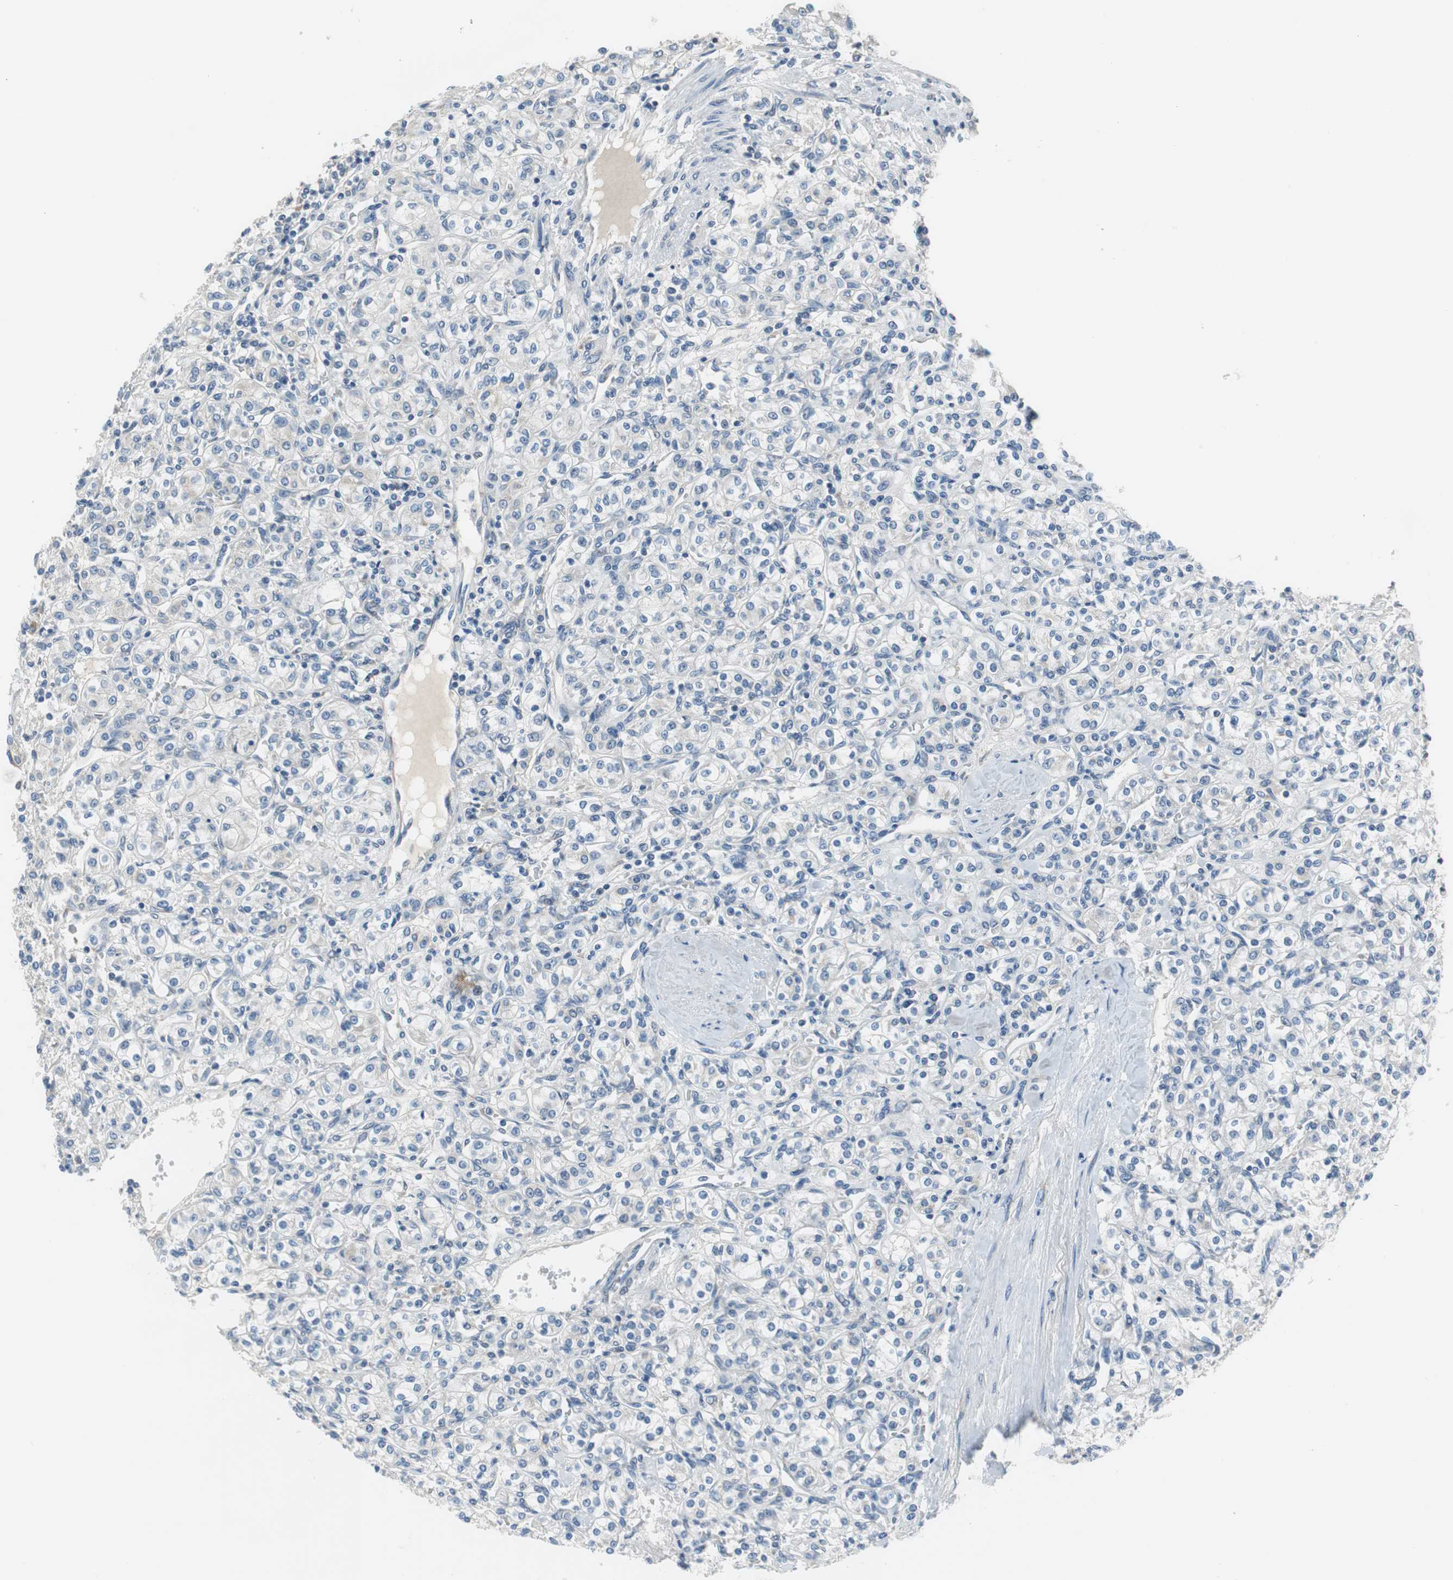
{"staining": {"intensity": "negative", "quantity": "none", "location": "none"}, "tissue": "renal cancer", "cell_type": "Tumor cells", "image_type": "cancer", "snomed": [{"axis": "morphology", "description": "Adenocarcinoma, NOS"}, {"axis": "topography", "description": "Kidney"}], "caption": "DAB immunohistochemical staining of human adenocarcinoma (renal) displays no significant staining in tumor cells. Brightfield microscopy of immunohistochemistry stained with DAB (brown) and hematoxylin (blue), captured at high magnification.", "gene": "PLAA", "patient": {"sex": "male", "age": 77}}